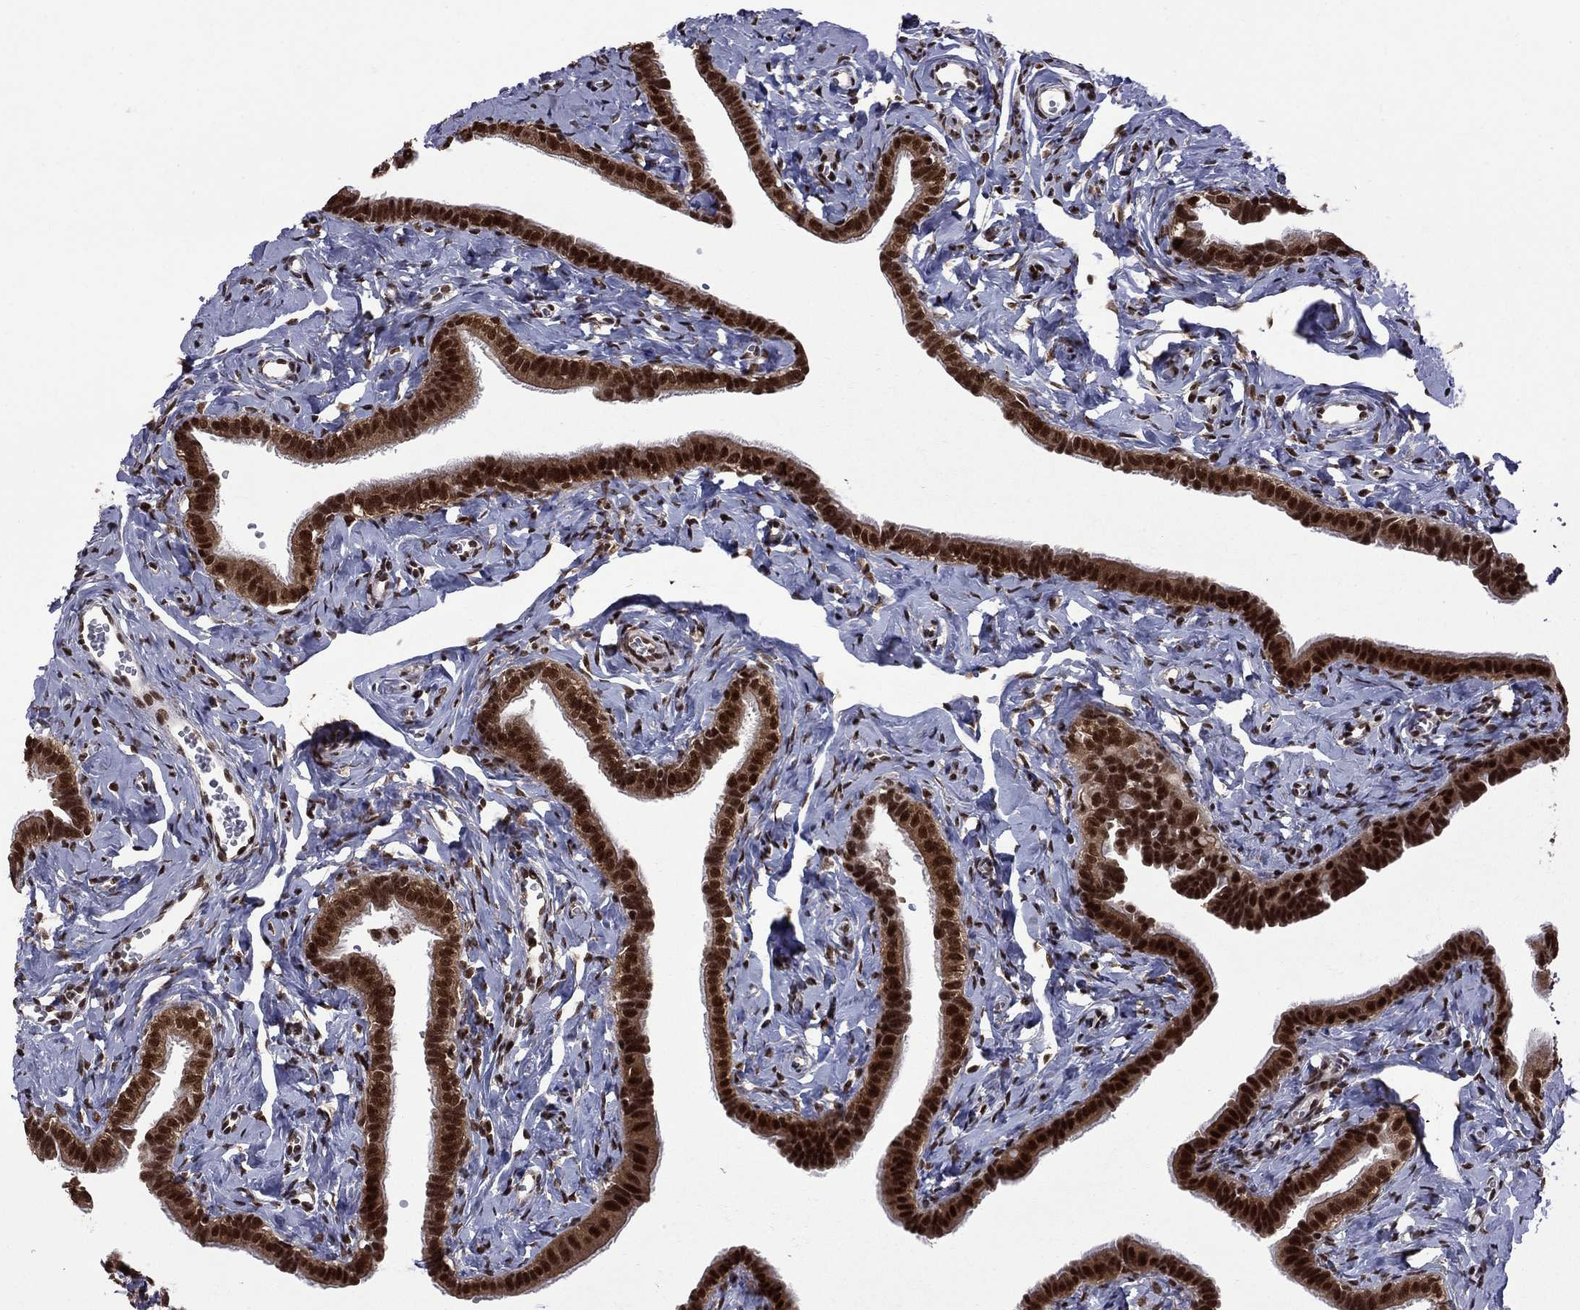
{"staining": {"intensity": "strong", "quantity": ">75%", "location": "nuclear"}, "tissue": "fallopian tube", "cell_type": "Glandular cells", "image_type": "normal", "snomed": [{"axis": "morphology", "description": "Normal tissue, NOS"}, {"axis": "topography", "description": "Fallopian tube"}], "caption": "This image displays immunohistochemistry staining of unremarkable human fallopian tube, with high strong nuclear positivity in about >75% of glandular cells.", "gene": "MED25", "patient": {"sex": "female", "age": 41}}